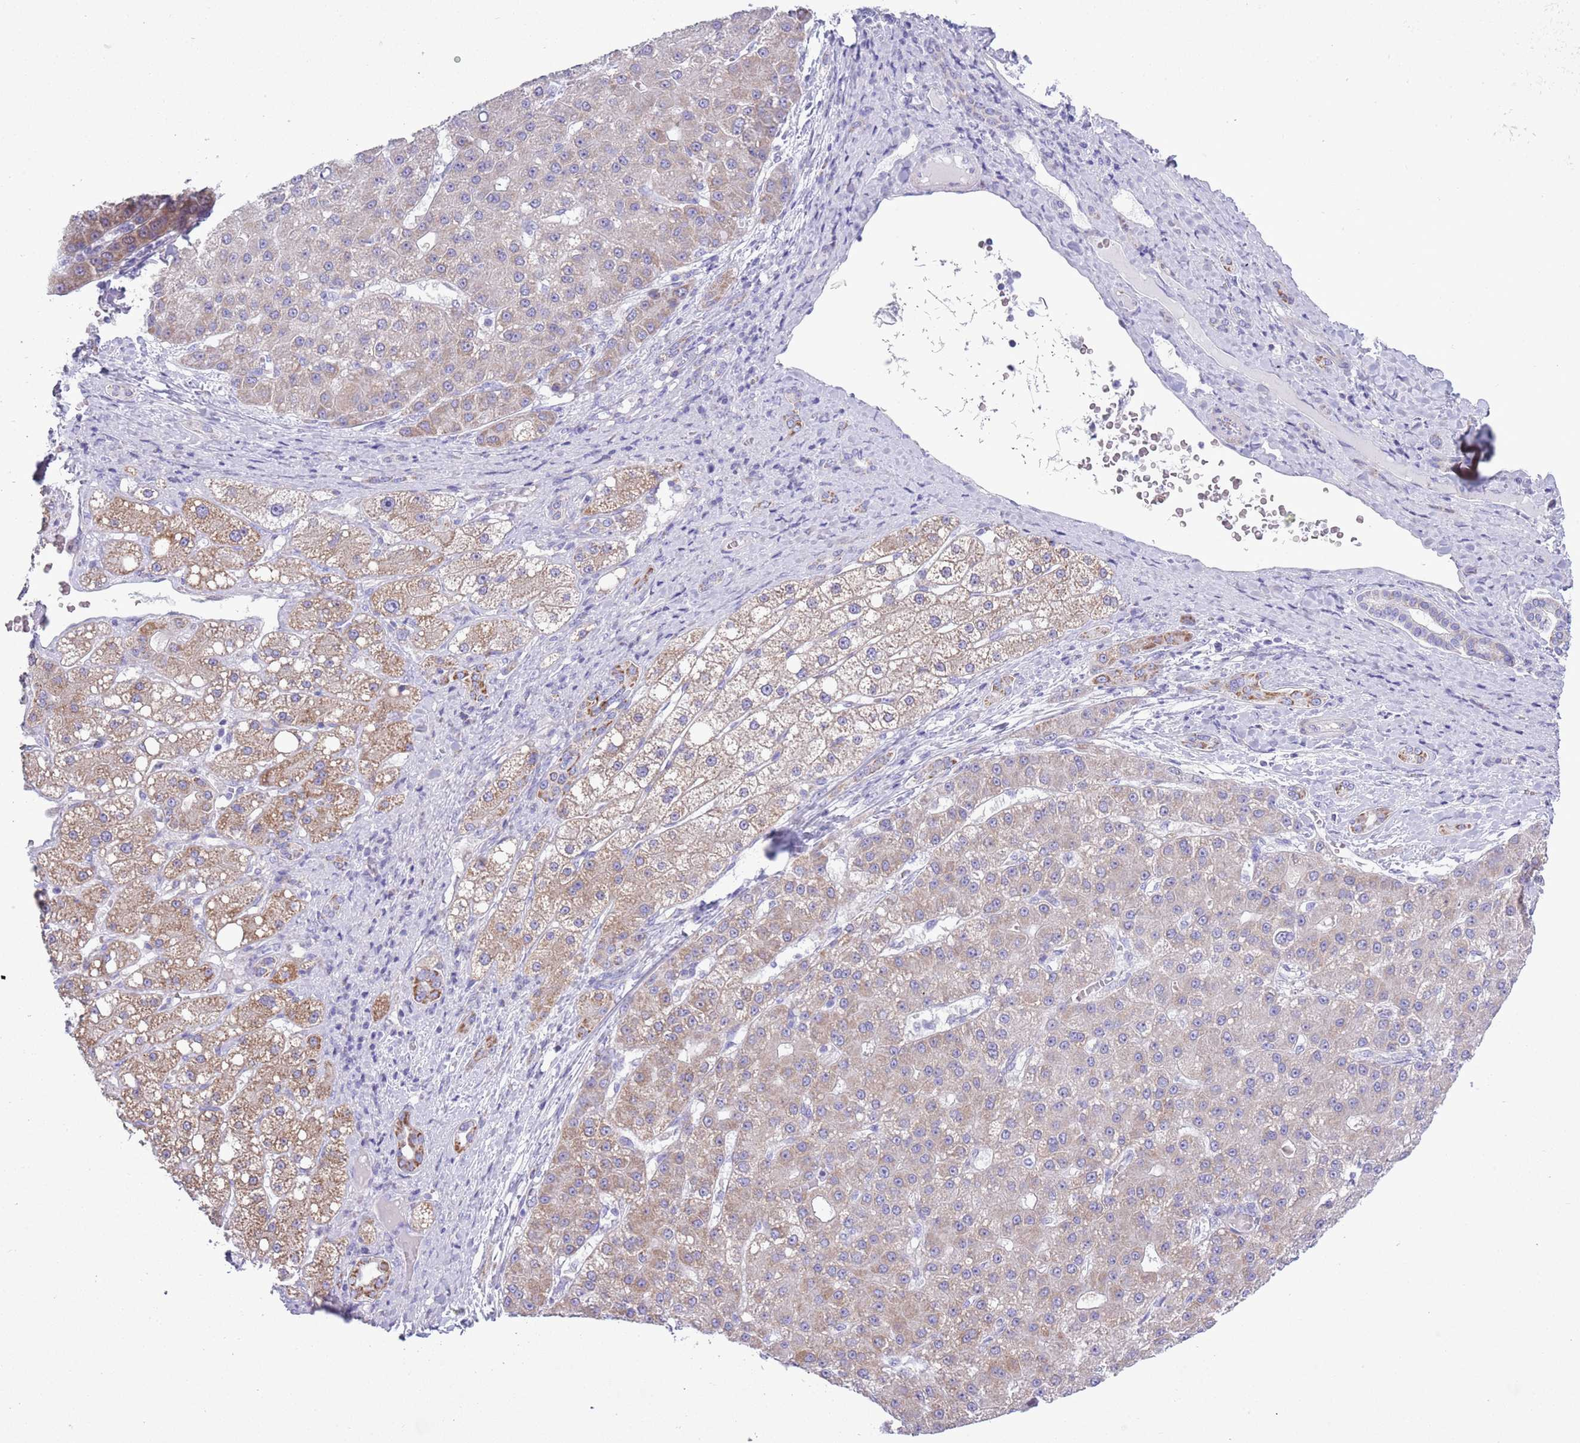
{"staining": {"intensity": "moderate", "quantity": "25%-75%", "location": "cytoplasmic/membranous"}, "tissue": "liver cancer", "cell_type": "Tumor cells", "image_type": "cancer", "snomed": [{"axis": "morphology", "description": "Carcinoma, Hepatocellular, NOS"}, {"axis": "topography", "description": "Liver"}], "caption": "Protein expression analysis of hepatocellular carcinoma (liver) exhibits moderate cytoplasmic/membranous staining in about 25%-75% of tumor cells. Nuclei are stained in blue.", "gene": "MOCOS", "patient": {"sex": "male", "age": 67}}